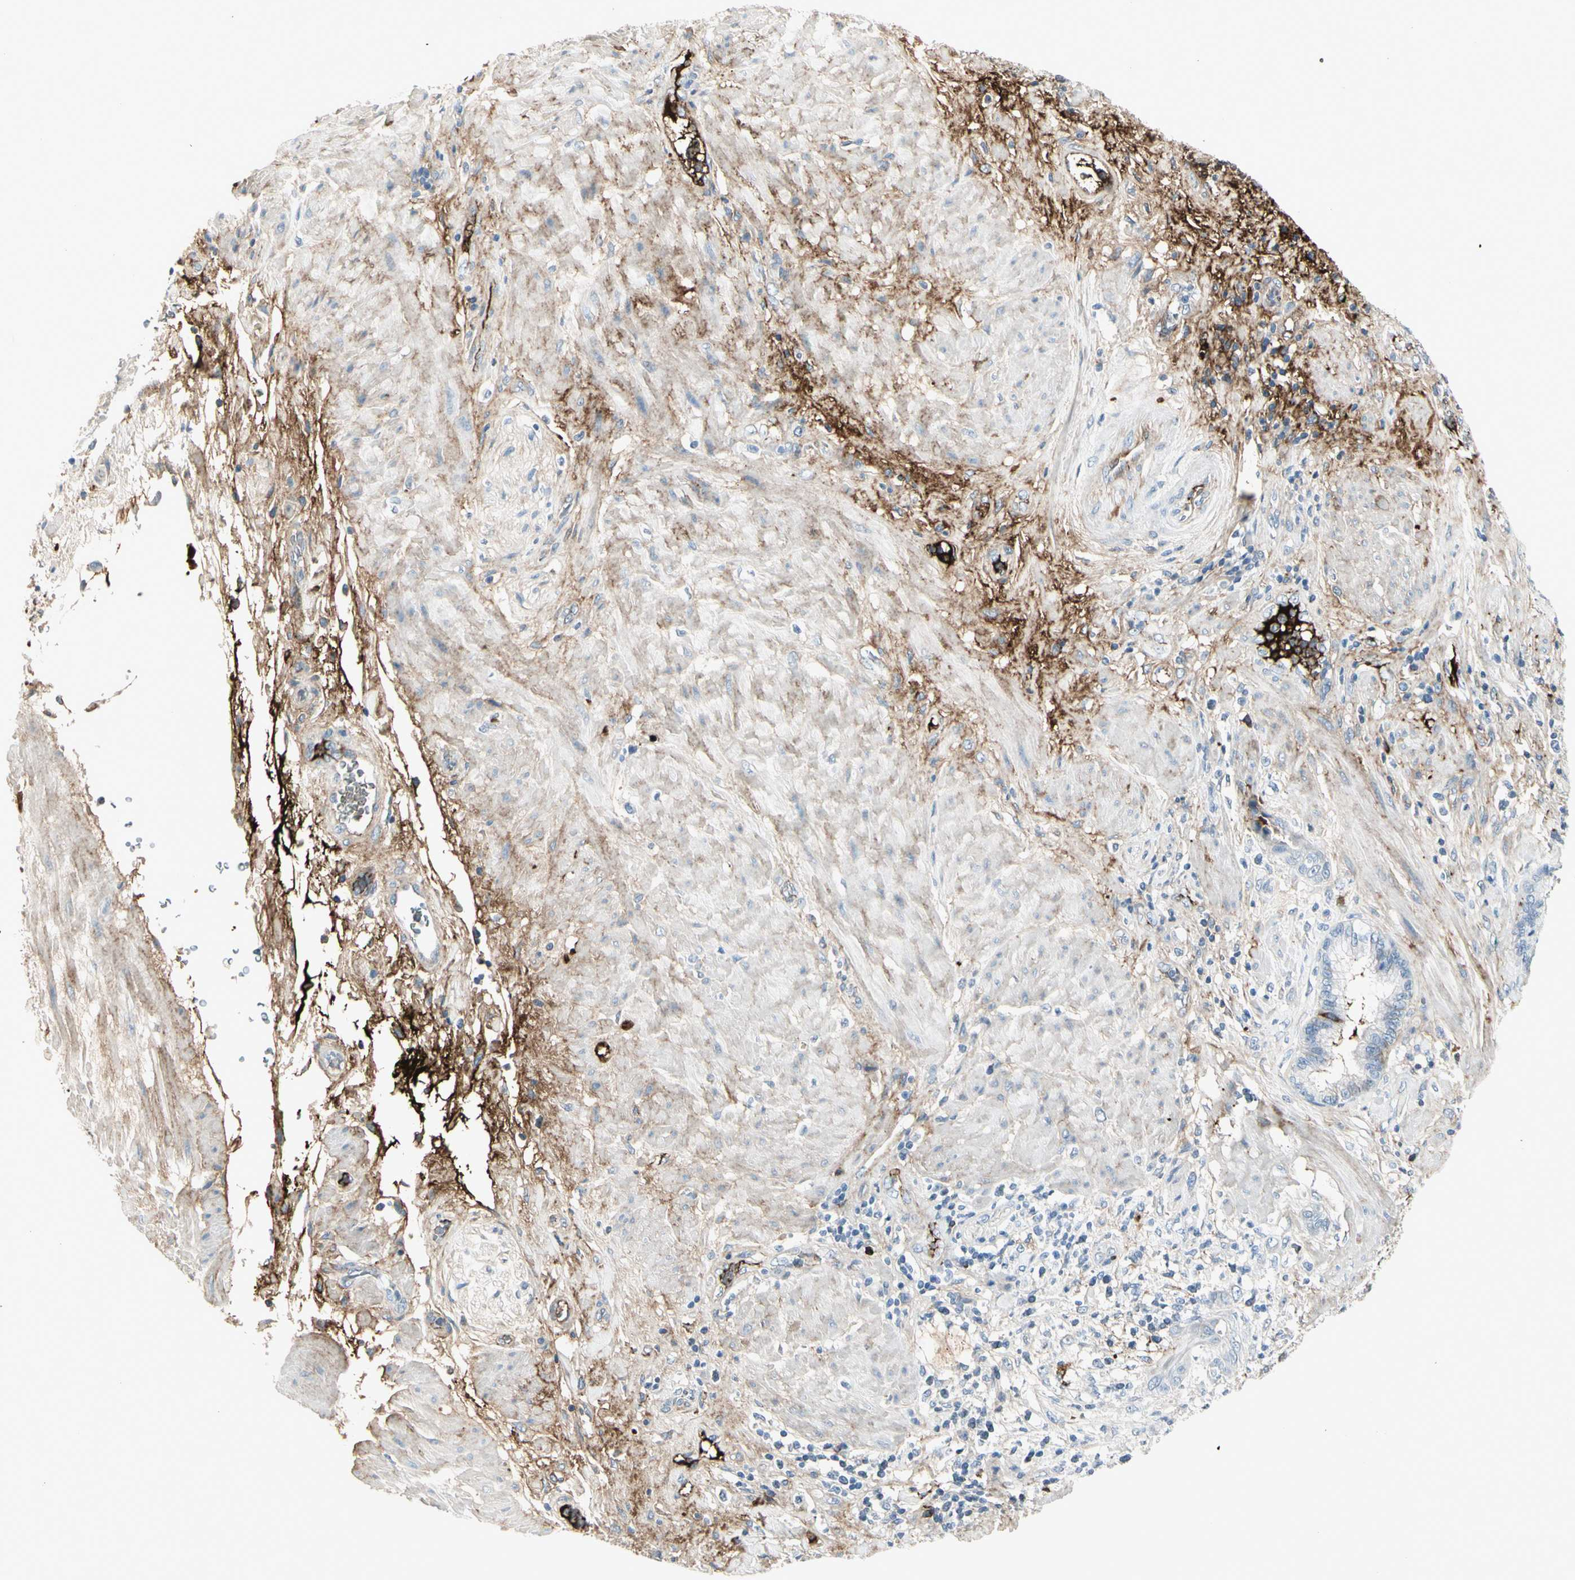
{"staining": {"intensity": "negative", "quantity": "none", "location": "none"}, "tissue": "pancreatic cancer", "cell_type": "Tumor cells", "image_type": "cancer", "snomed": [{"axis": "morphology", "description": "Adenocarcinoma, NOS"}, {"axis": "topography", "description": "Pancreas"}], "caption": "Immunohistochemistry of pancreatic cancer (adenocarcinoma) exhibits no staining in tumor cells. The staining was performed using DAB to visualize the protein expression in brown, while the nuclei were stained in blue with hematoxylin (Magnification: 20x).", "gene": "IGHG1", "patient": {"sex": "female", "age": 64}}